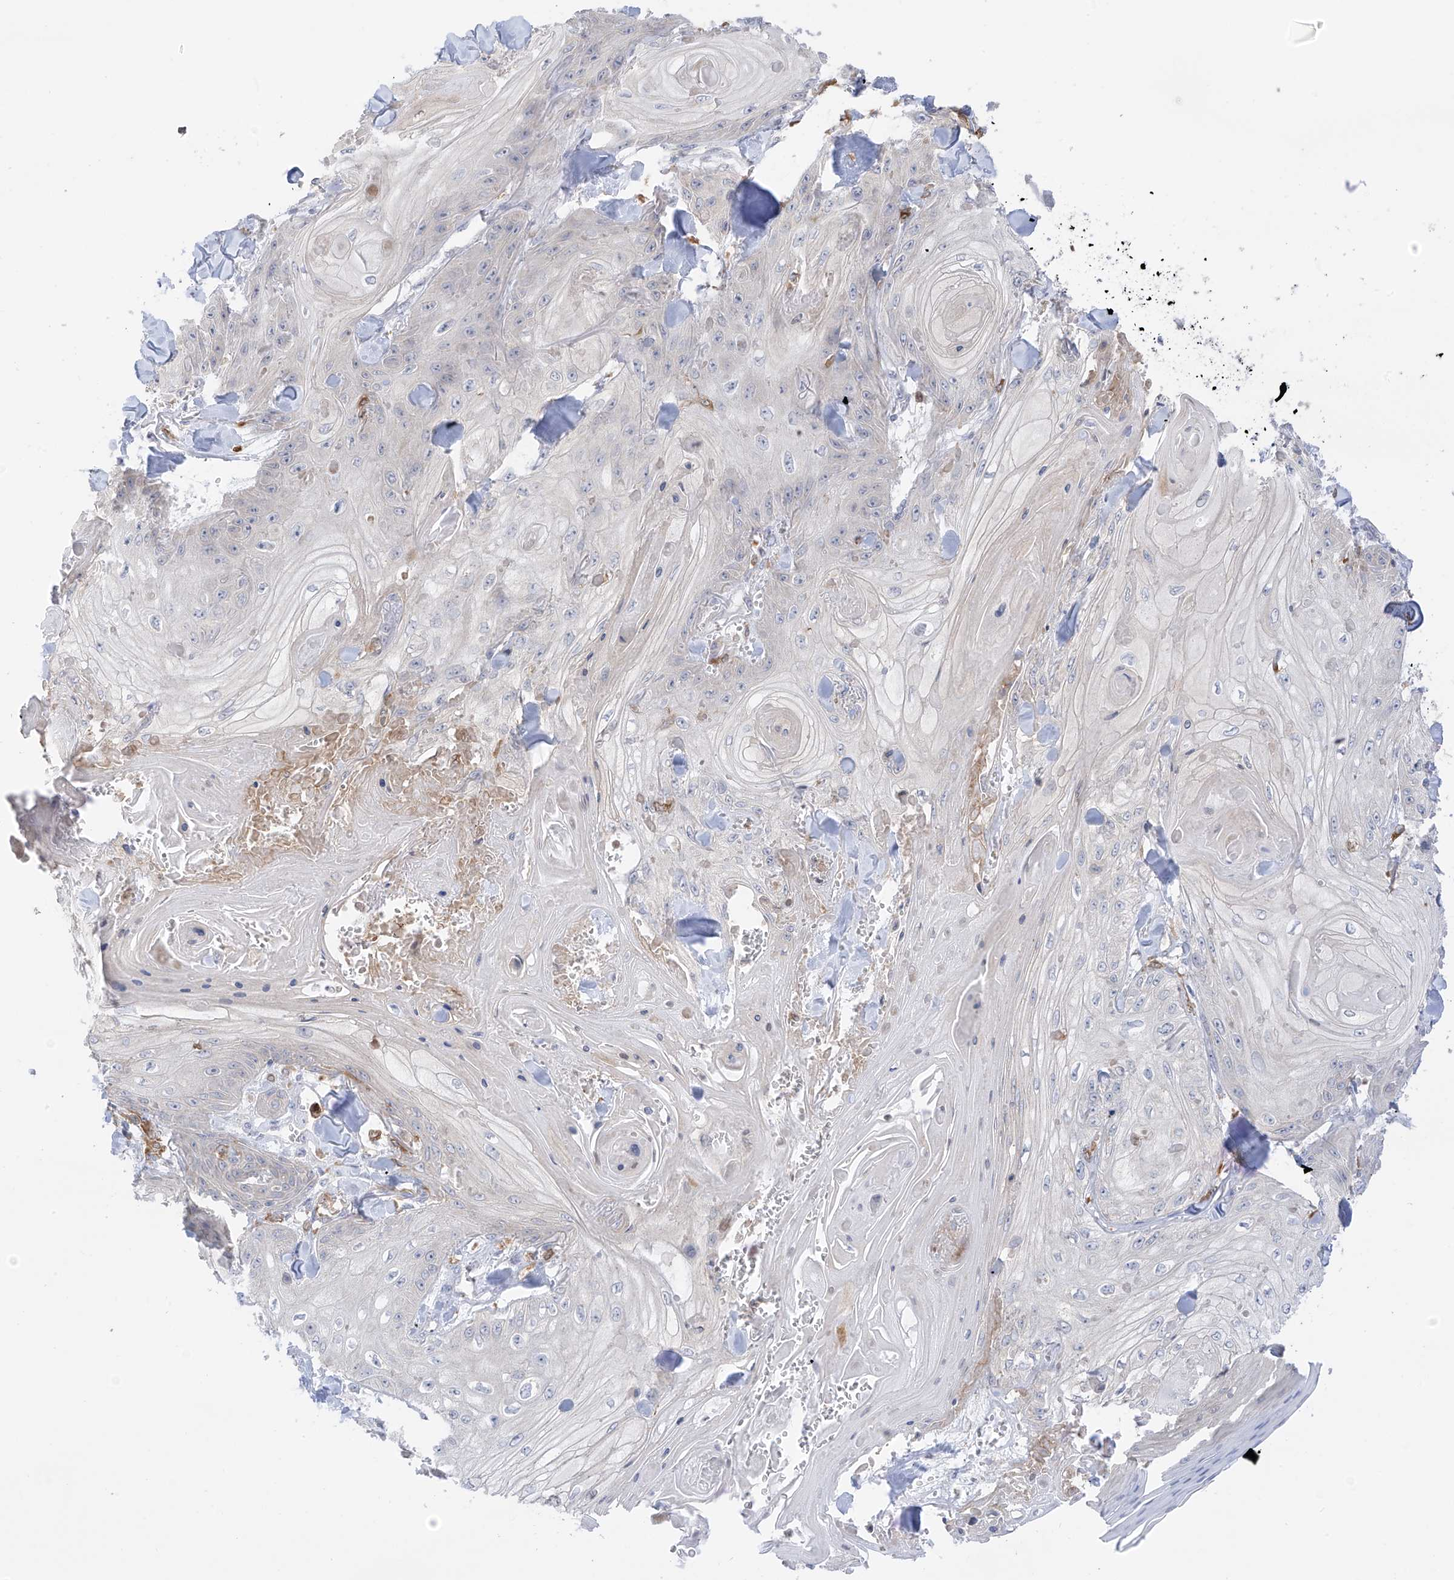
{"staining": {"intensity": "negative", "quantity": "none", "location": "none"}, "tissue": "skin cancer", "cell_type": "Tumor cells", "image_type": "cancer", "snomed": [{"axis": "morphology", "description": "Squamous cell carcinoma, NOS"}, {"axis": "topography", "description": "Skin"}], "caption": "DAB (3,3'-diaminobenzidine) immunohistochemical staining of human skin cancer shows no significant staining in tumor cells.", "gene": "TBXAS1", "patient": {"sex": "male", "age": 74}}